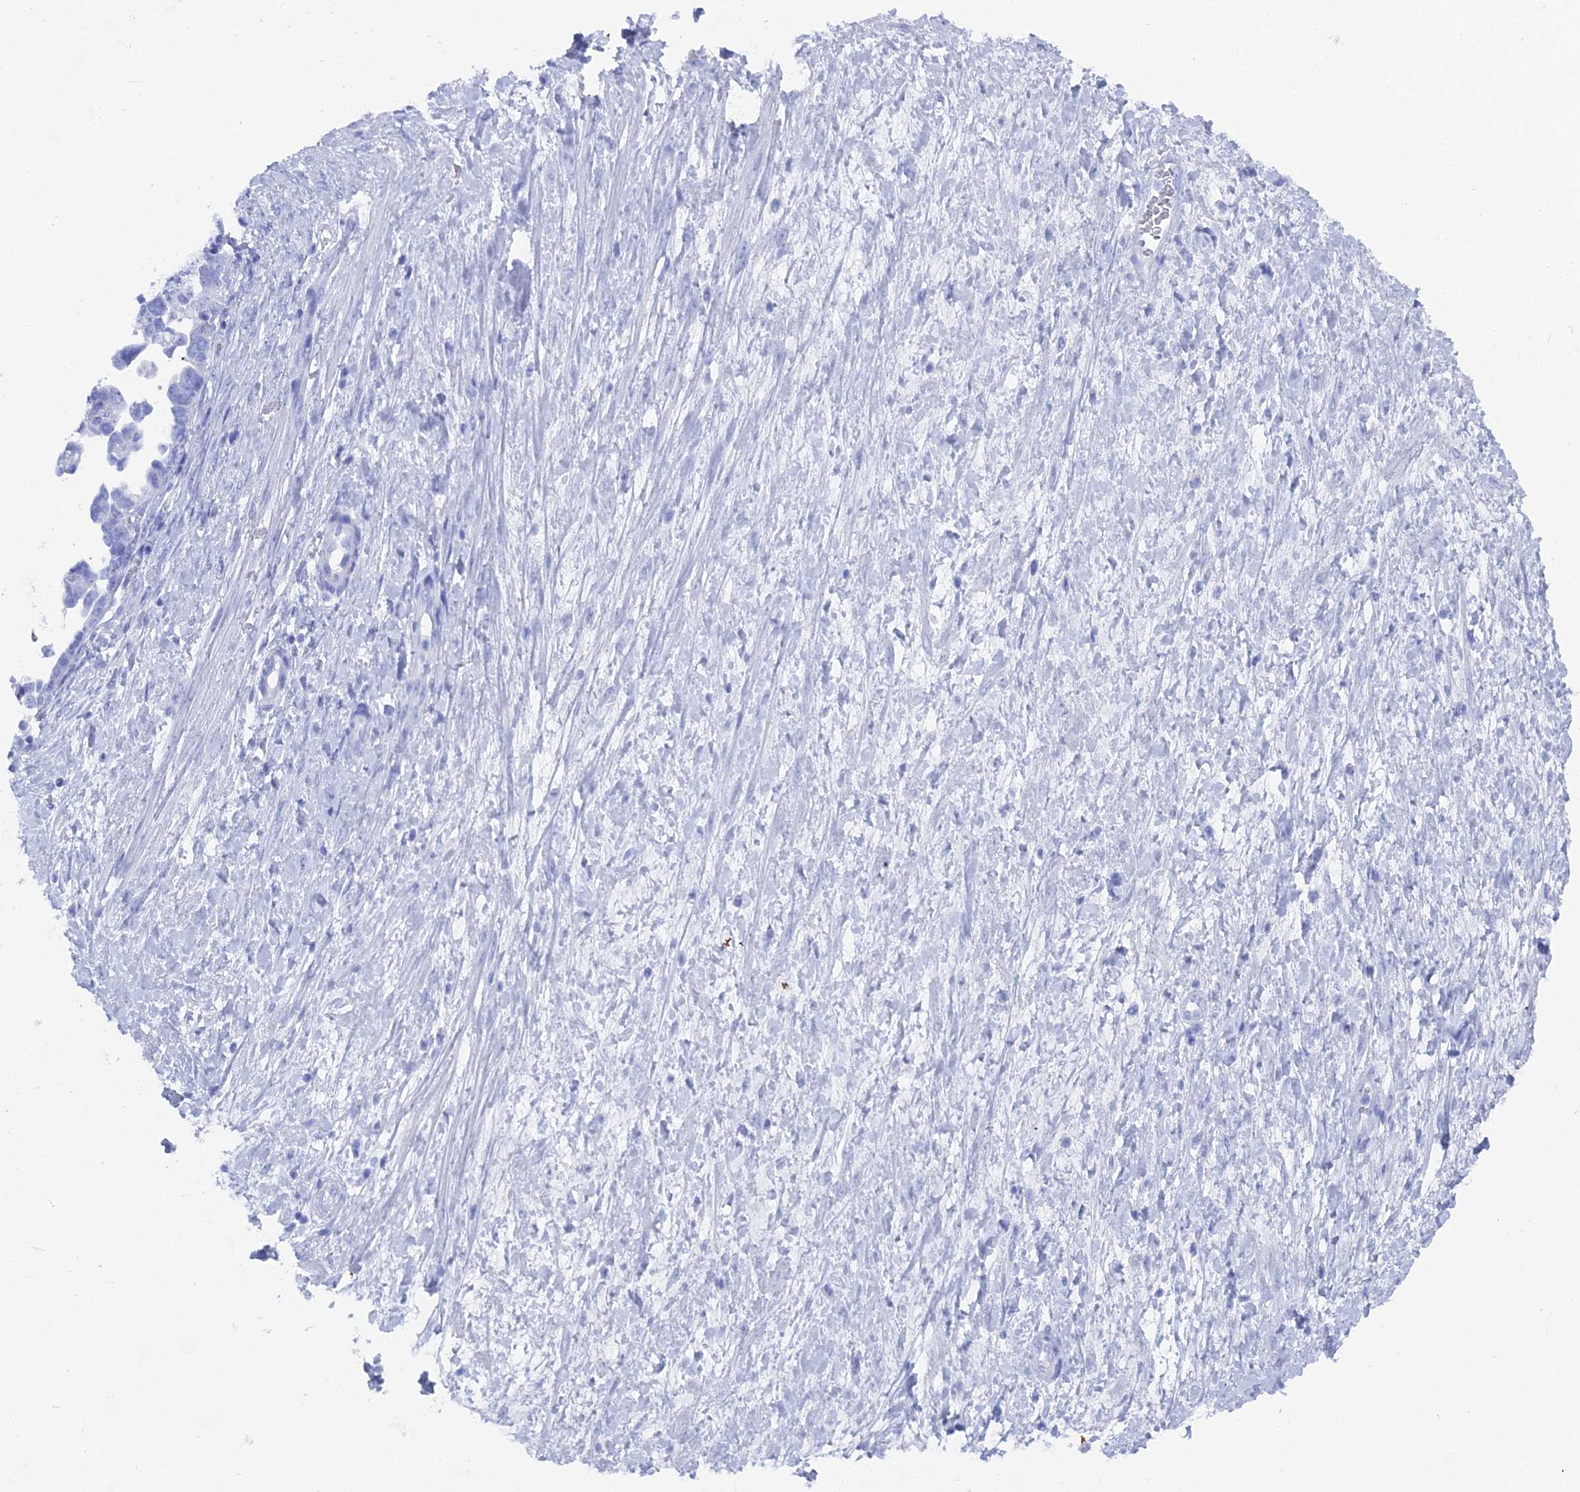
{"staining": {"intensity": "negative", "quantity": "none", "location": "none"}, "tissue": "ovarian cancer", "cell_type": "Tumor cells", "image_type": "cancer", "snomed": [{"axis": "morphology", "description": "Cystadenocarcinoma, serous, NOS"}, {"axis": "topography", "description": "Ovary"}], "caption": "An image of human serous cystadenocarcinoma (ovarian) is negative for staining in tumor cells.", "gene": "ENPP3", "patient": {"sex": "female", "age": 54}}